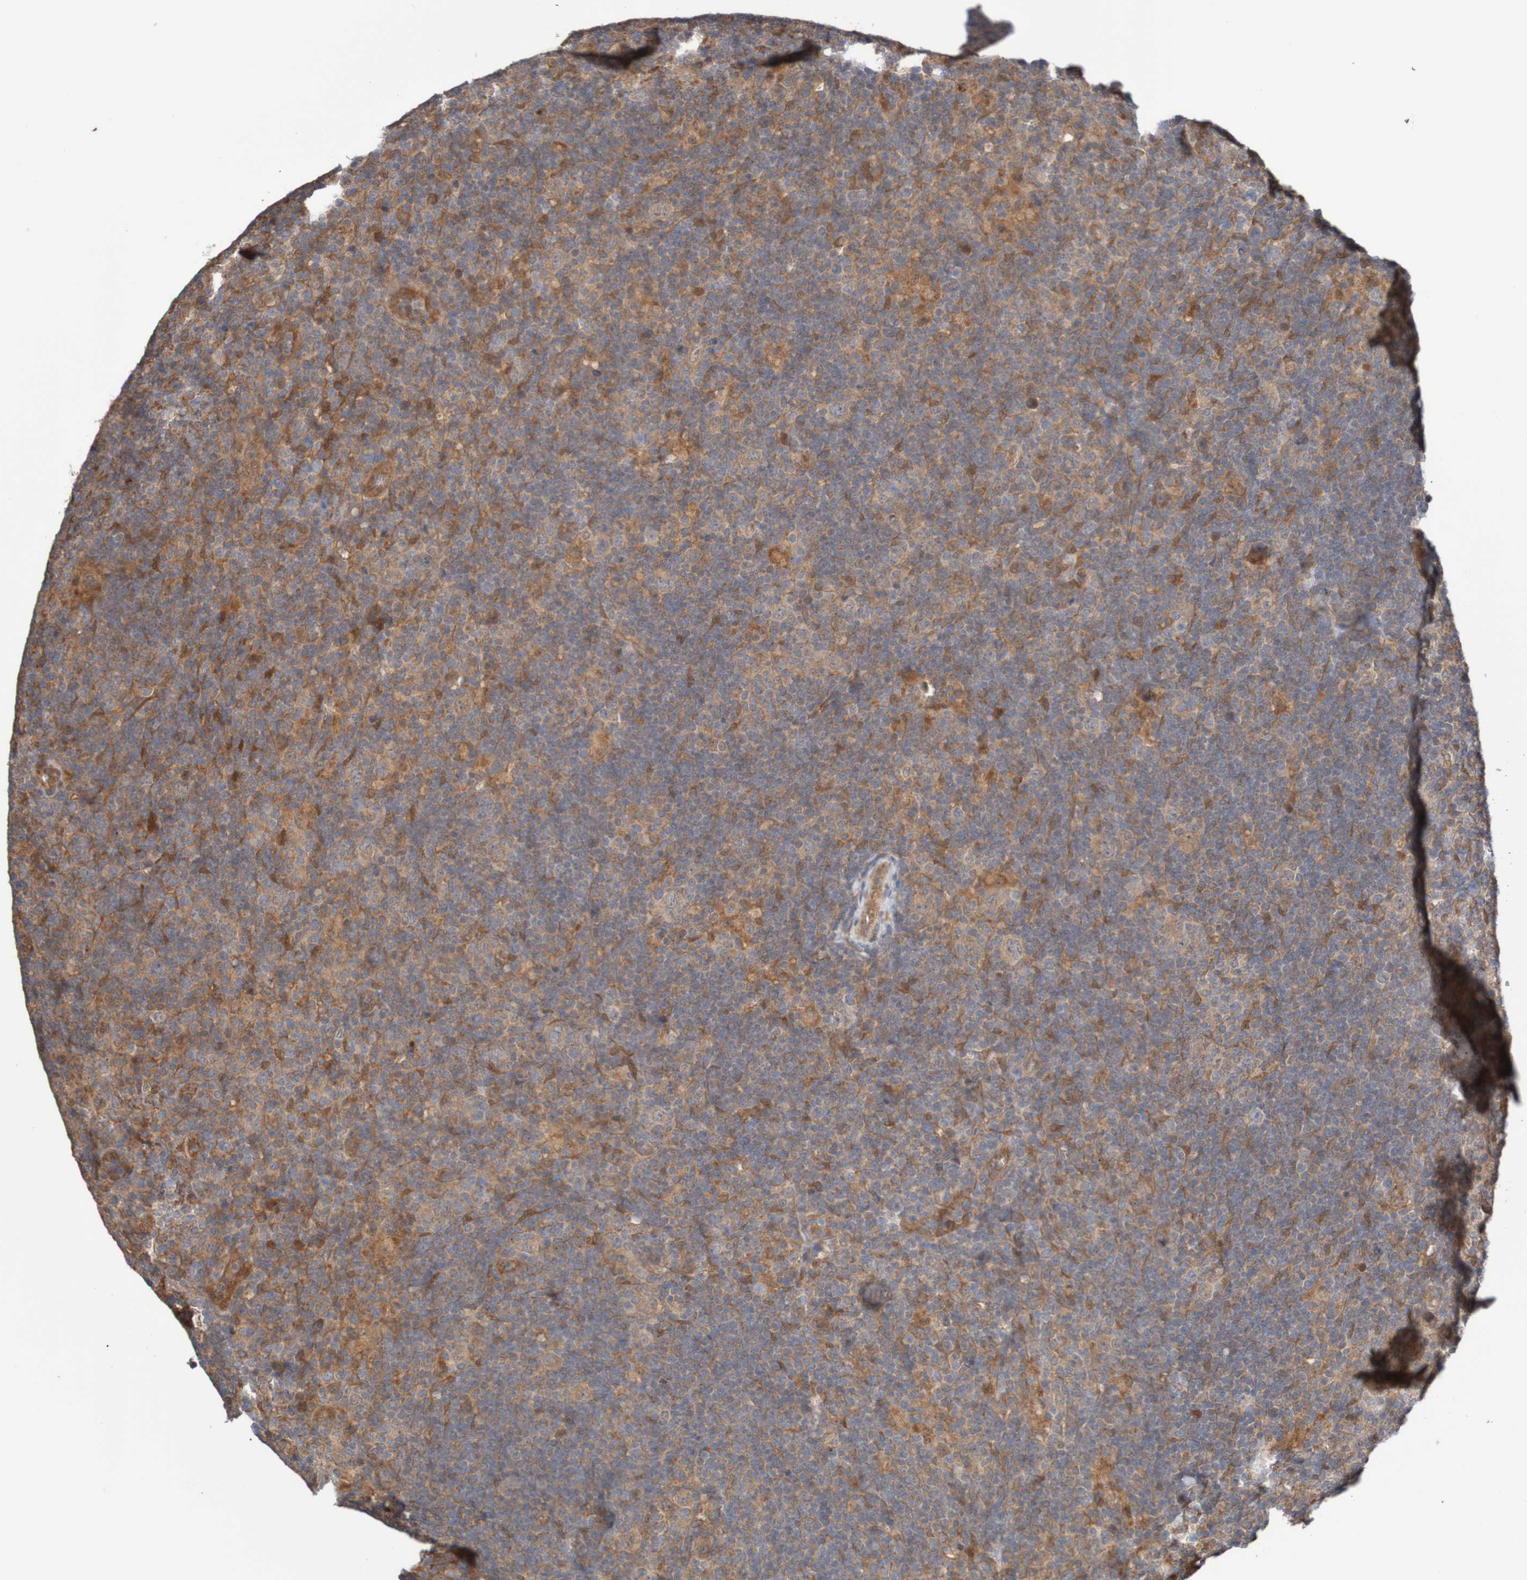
{"staining": {"intensity": "weak", "quantity": ">75%", "location": "nuclear"}, "tissue": "lymphoma", "cell_type": "Tumor cells", "image_type": "cancer", "snomed": [{"axis": "morphology", "description": "Hodgkin's disease, NOS"}, {"axis": "topography", "description": "Lymph node"}], "caption": "Weak nuclear protein expression is appreciated in approximately >75% of tumor cells in Hodgkin's disease.", "gene": "PHPT1", "patient": {"sex": "female", "age": 57}}